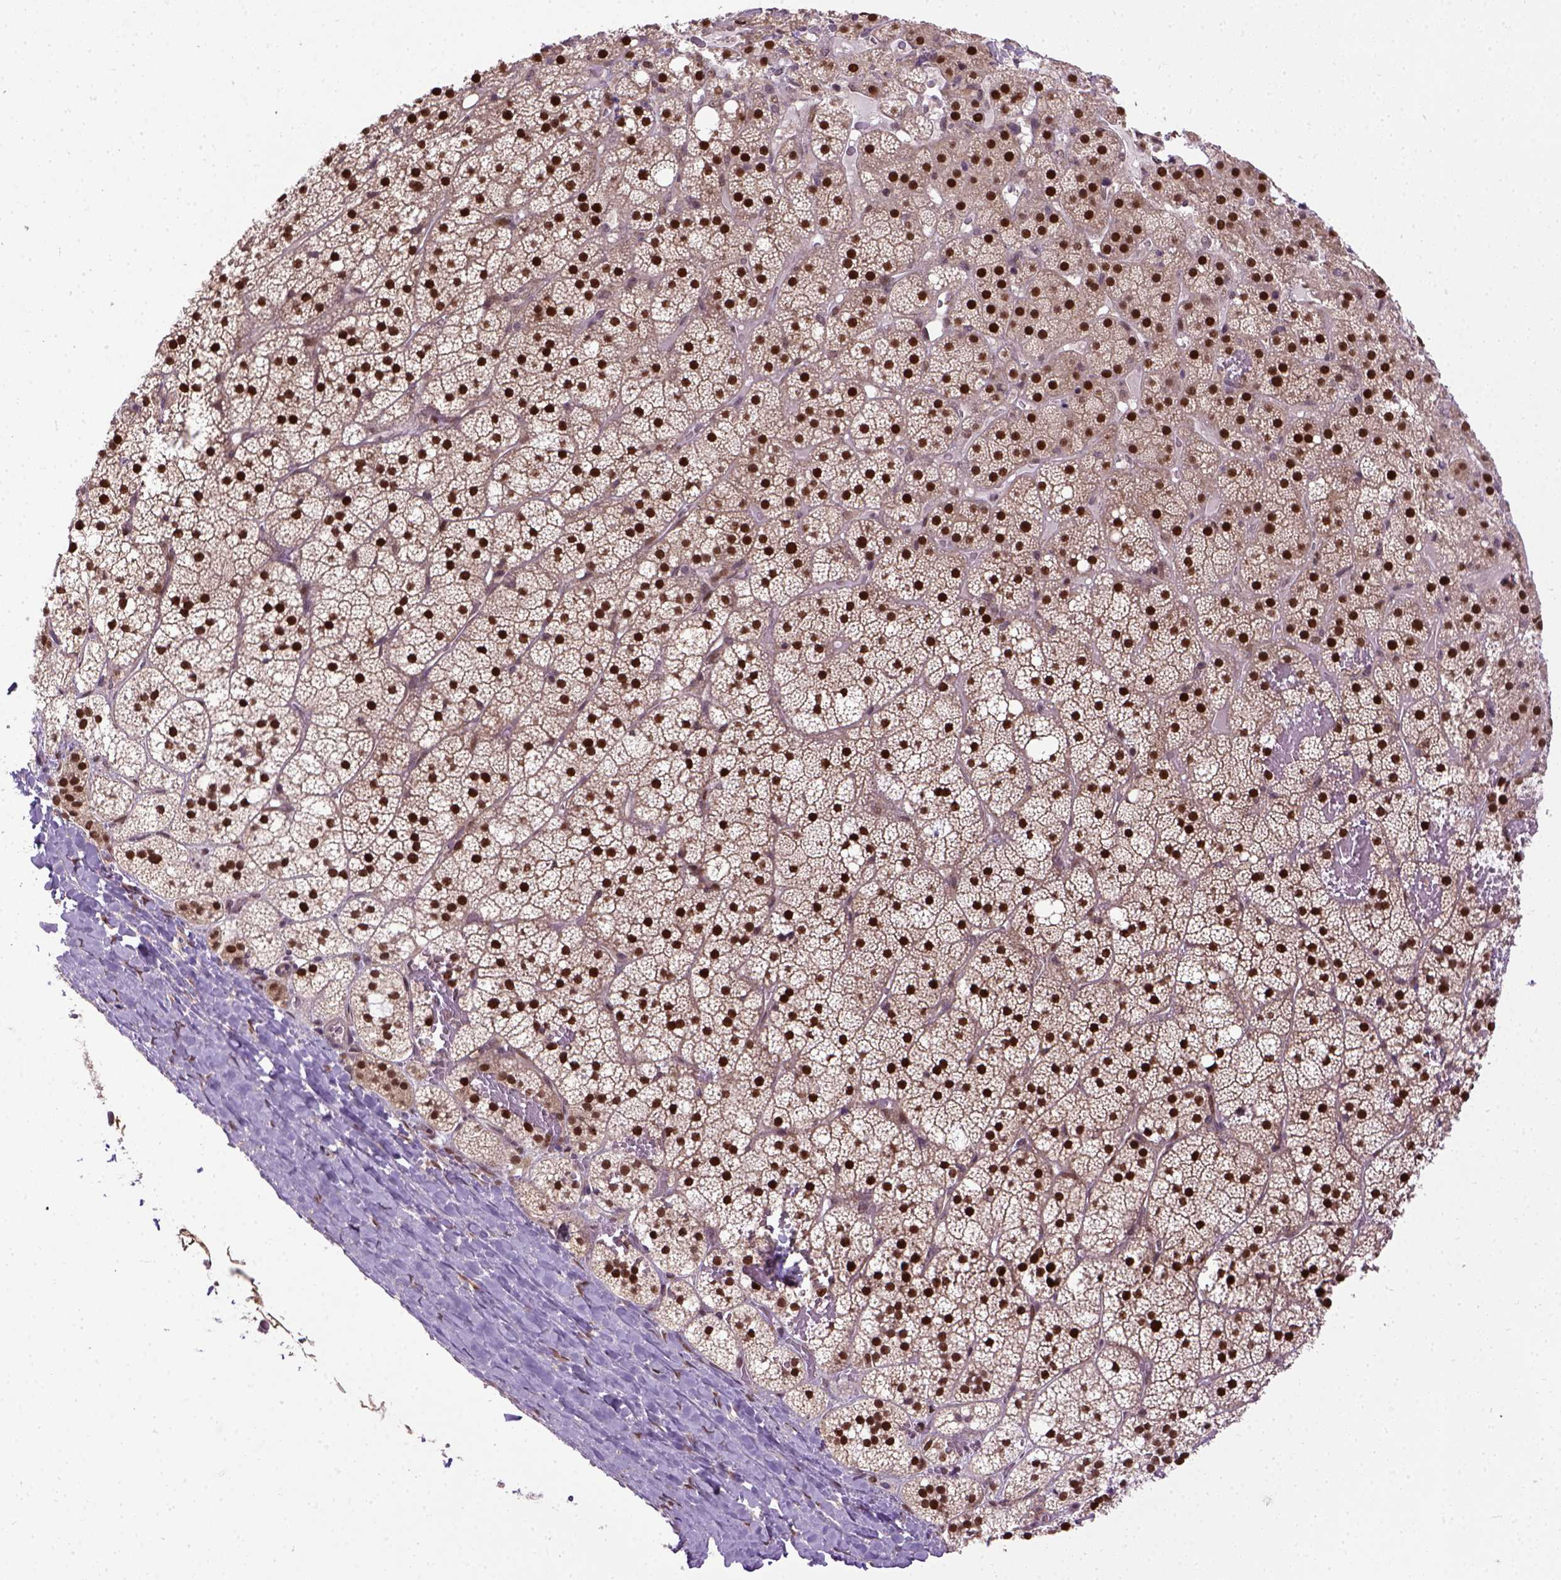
{"staining": {"intensity": "strong", "quantity": ">75%", "location": "cytoplasmic/membranous,nuclear"}, "tissue": "adrenal gland", "cell_type": "Glandular cells", "image_type": "normal", "snomed": [{"axis": "morphology", "description": "Normal tissue, NOS"}, {"axis": "topography", "description": "Adrenal gland"}], "caption": "Adrenal gland stained with DAB (3,3'-diaminobenzidine) immunohistochemistry reveals high levels of strong cytoplasmic/membranous,nuclear staining in approximately >75% of glandular cells. (DAB IHC, brown staining for protein, blue staining for nuclei).", "gene": "UBA3", "patient": {"sex": "male", "age": 53}}